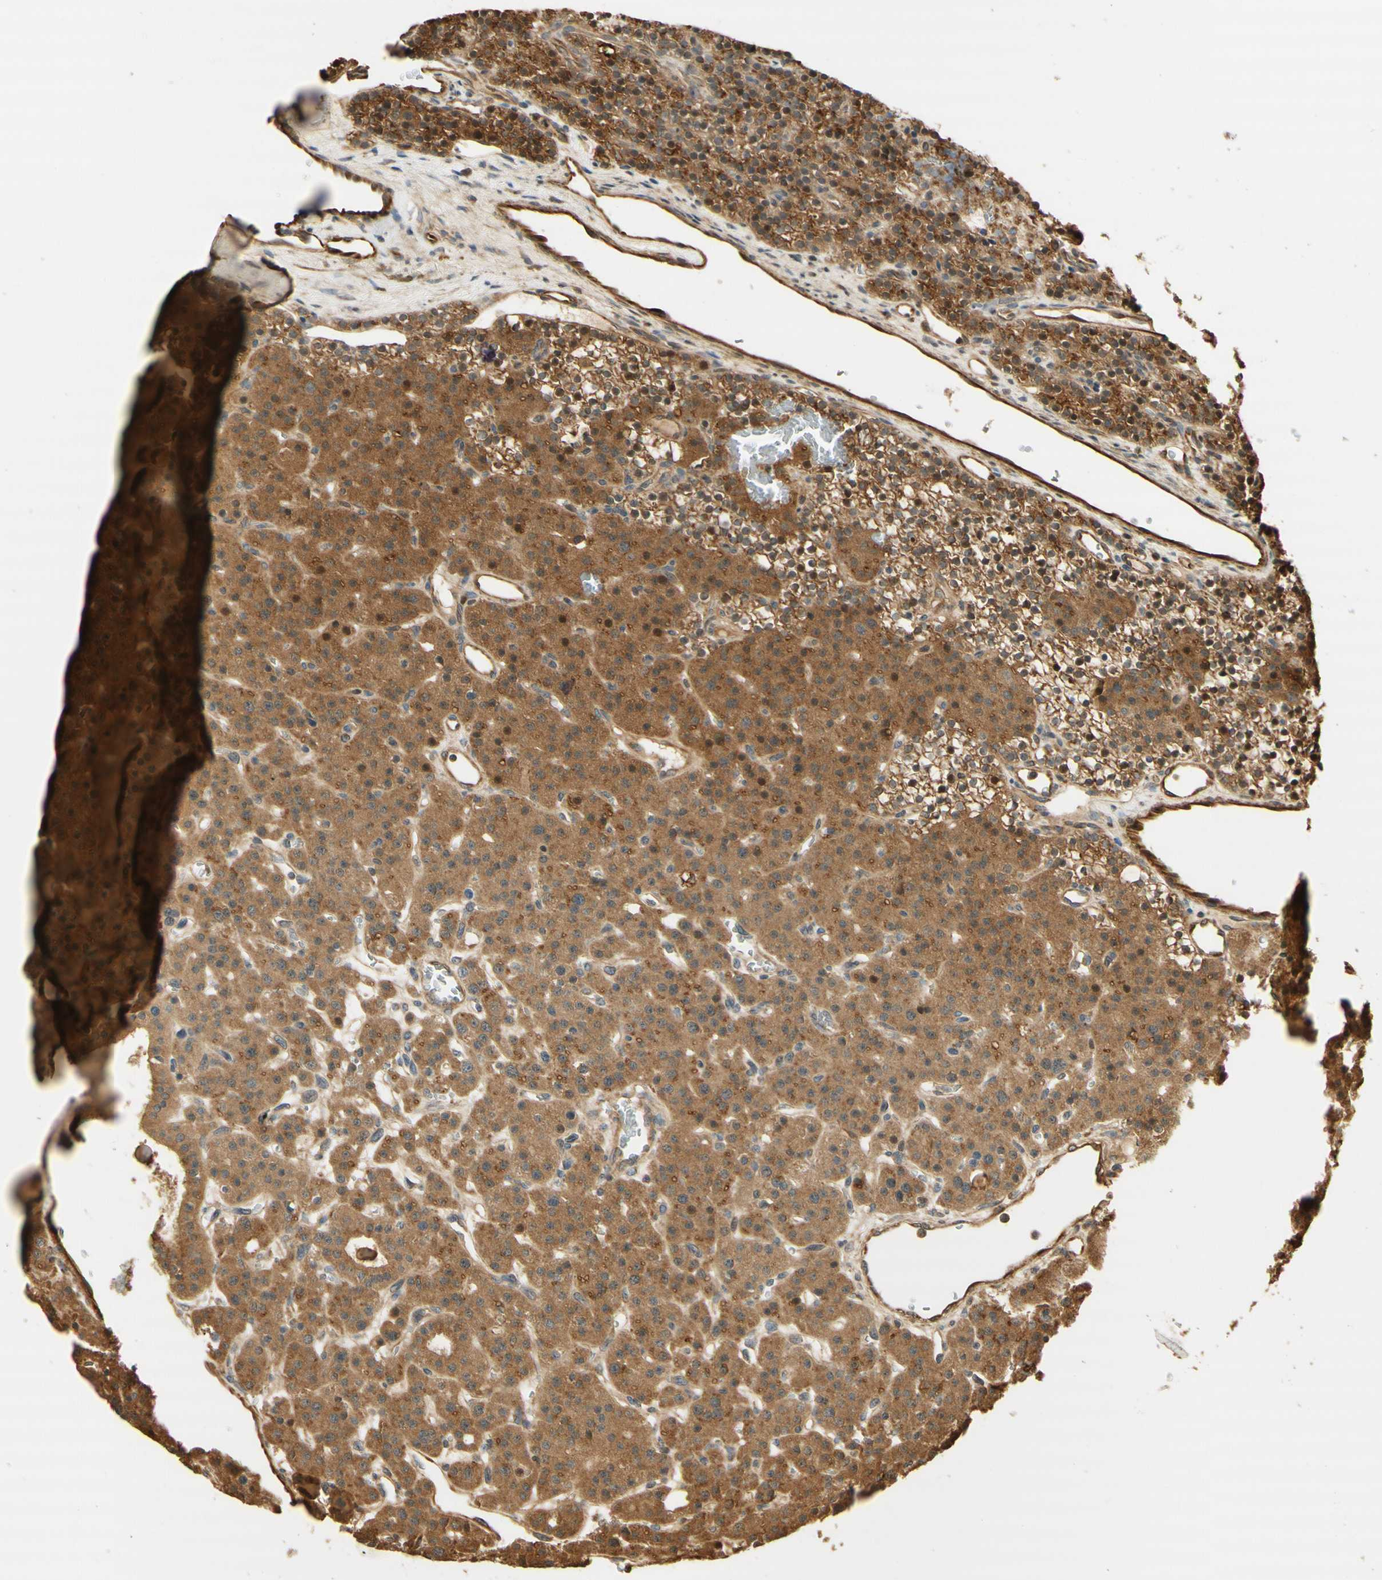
{"staining": {"intensity": "moderate", "quantity": ">75%", "location": "cytoplasmic/membranous"}, "tissue": "parathyroid gland", "cell_type": "Glandular cells", "image_type": "normal", "snomed": [{"axis": "morphology", "description": "Normal tissue, NOS"}, {"axis": "morphology", "description": "Adenoma, NOS"}, {"axis": "topography", "description": "Parathyroid gland"}], "caption": "The micrograph shows staining of benign parathyroid gland, revealing moderate cytoplasmic/membranous protein expression (brown color) within glandular cells. (DAB (3,3'-diaminobenzidine) IHC, brown staining for protein, blue staining for nuclei).", "gene": "AGER", "patient": {"sex": "female", "age": 81}}